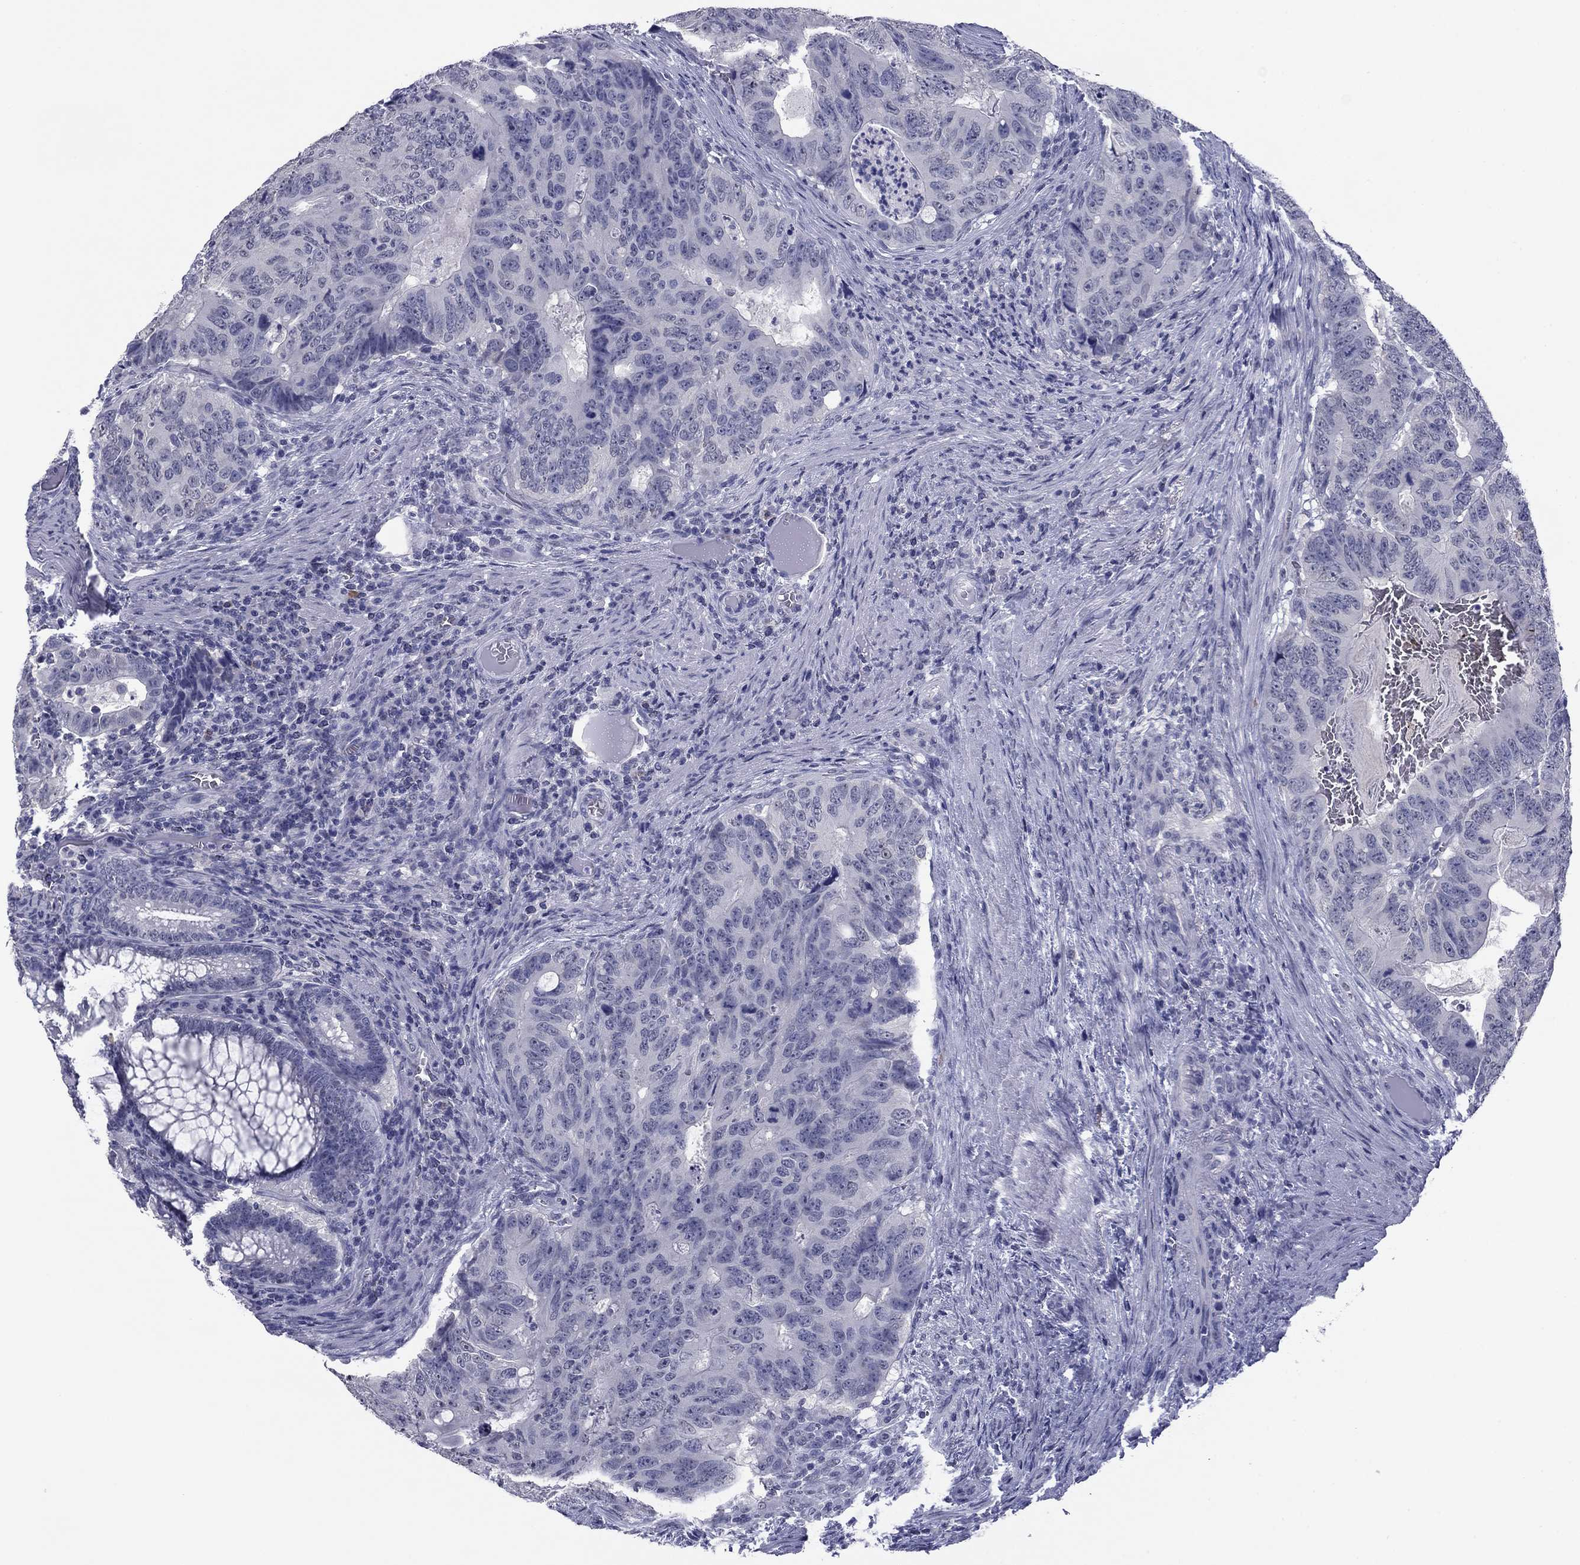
{"staining": {"intensity": "negative", "quantity": "none", "location": "none"}, "tissue": "colorectal cancer", "cell_type": "Tumor cells", "image_type": "cancer", "snomed": [{"axis": "morphology", "description": "Adenocarcinoma, NOS"}, {"axis": "topography", "description": "Colon"}], "caption": "Protein analysis of colorectal cancer (adenocarcinoma) exhibits no significant expression in tumor cells.", "gene": "HAO1", "patient": {"sex": "male", "age": 79}}